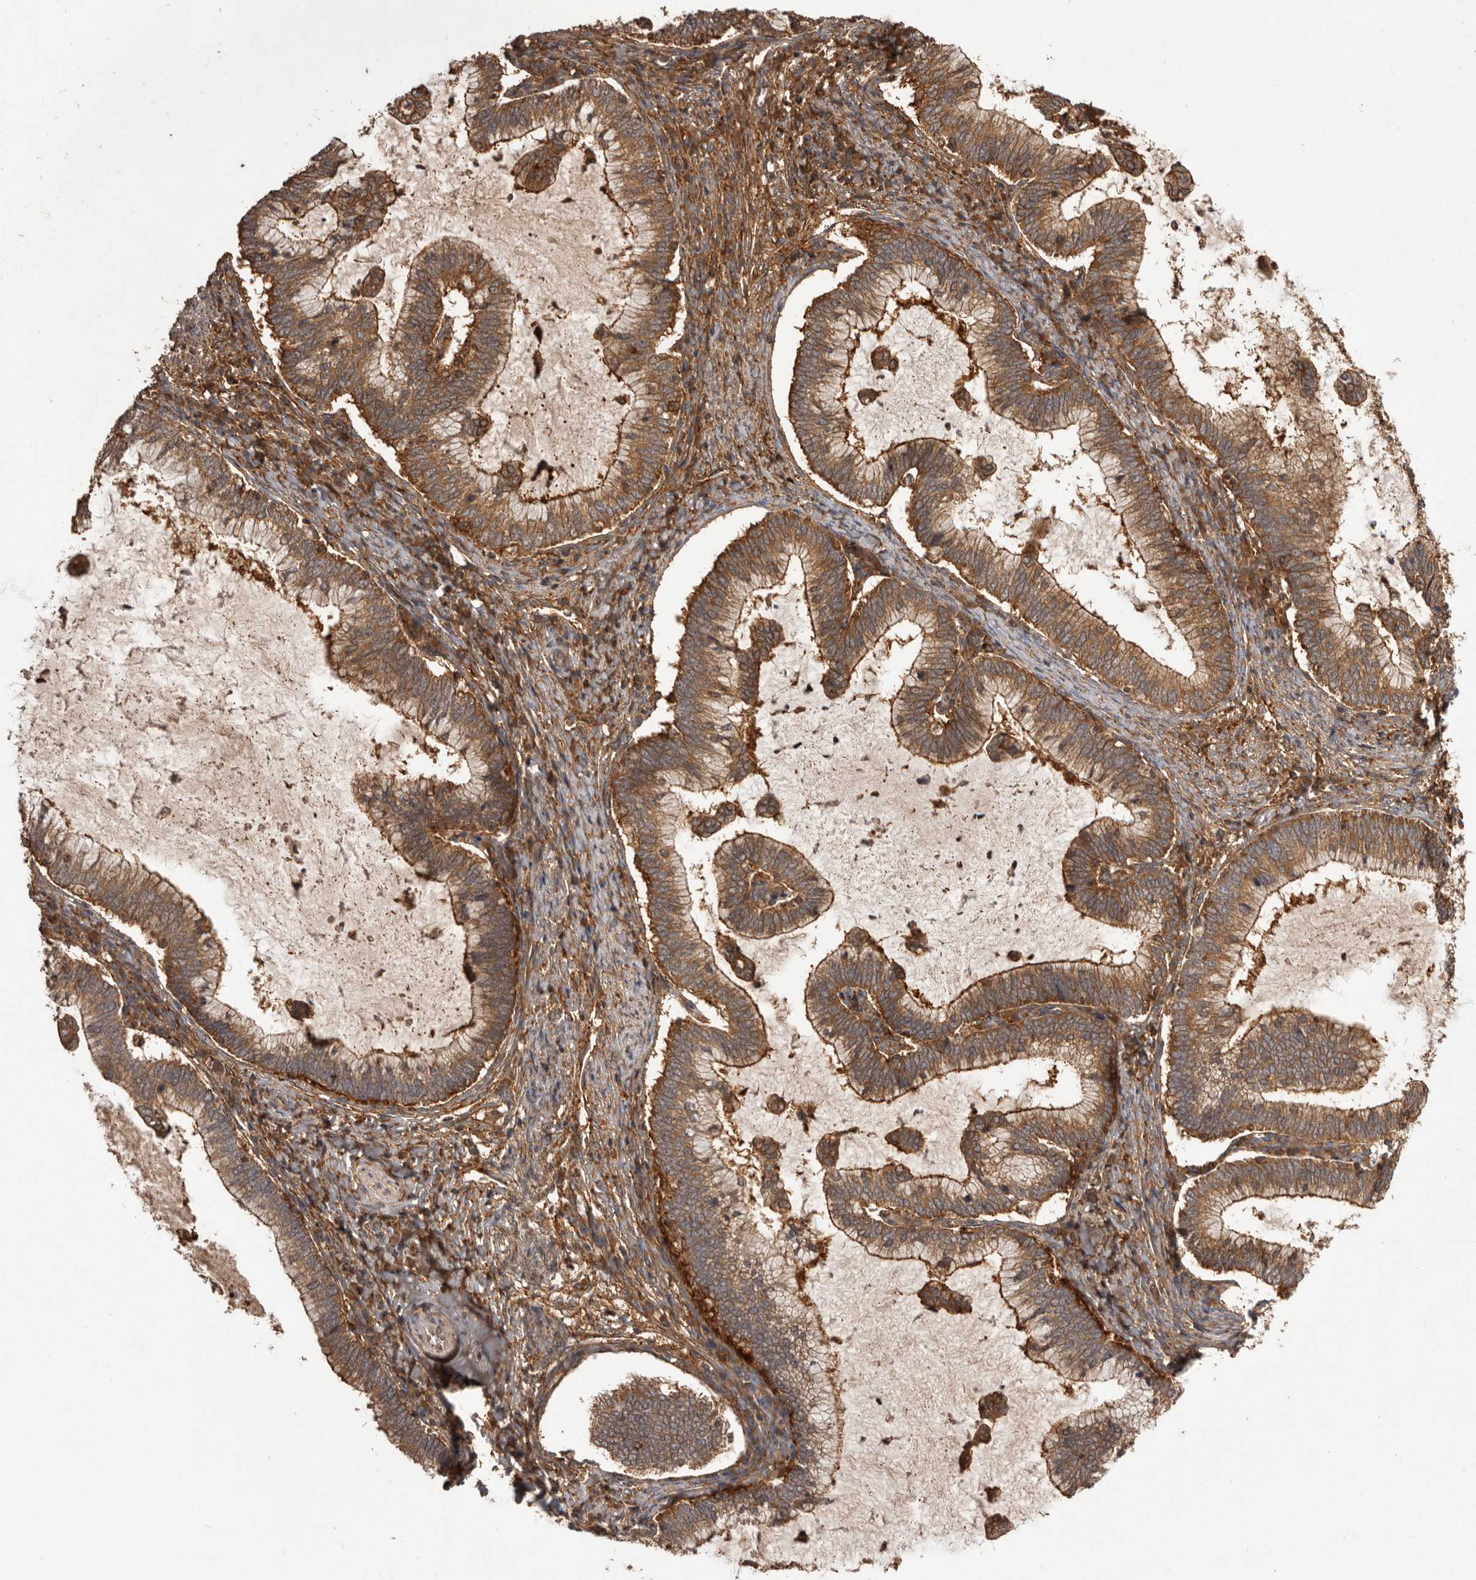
{"staining": {"intensity": "moderate", "quantity": ">75%", "location": "cytoplasmic/membranous"}, "tissue": "cervical cancer", "cell_type": "Tumor cells", "image_type": "cancer", "snomed": [{"axis": "morphology", "description": "Adenocarcinoma, NOS"}, {"axis": "topography", "description": "Cervix"}], "caption": "High-power microscopy captured an immunohistochemistry micrograph of cervical cancer, revealing moderate cytoplasmic/membranous staining in about >75% of tumor cells.", "gene": "SLC22A3", "patient": {"sex": "female", "age": 36}}